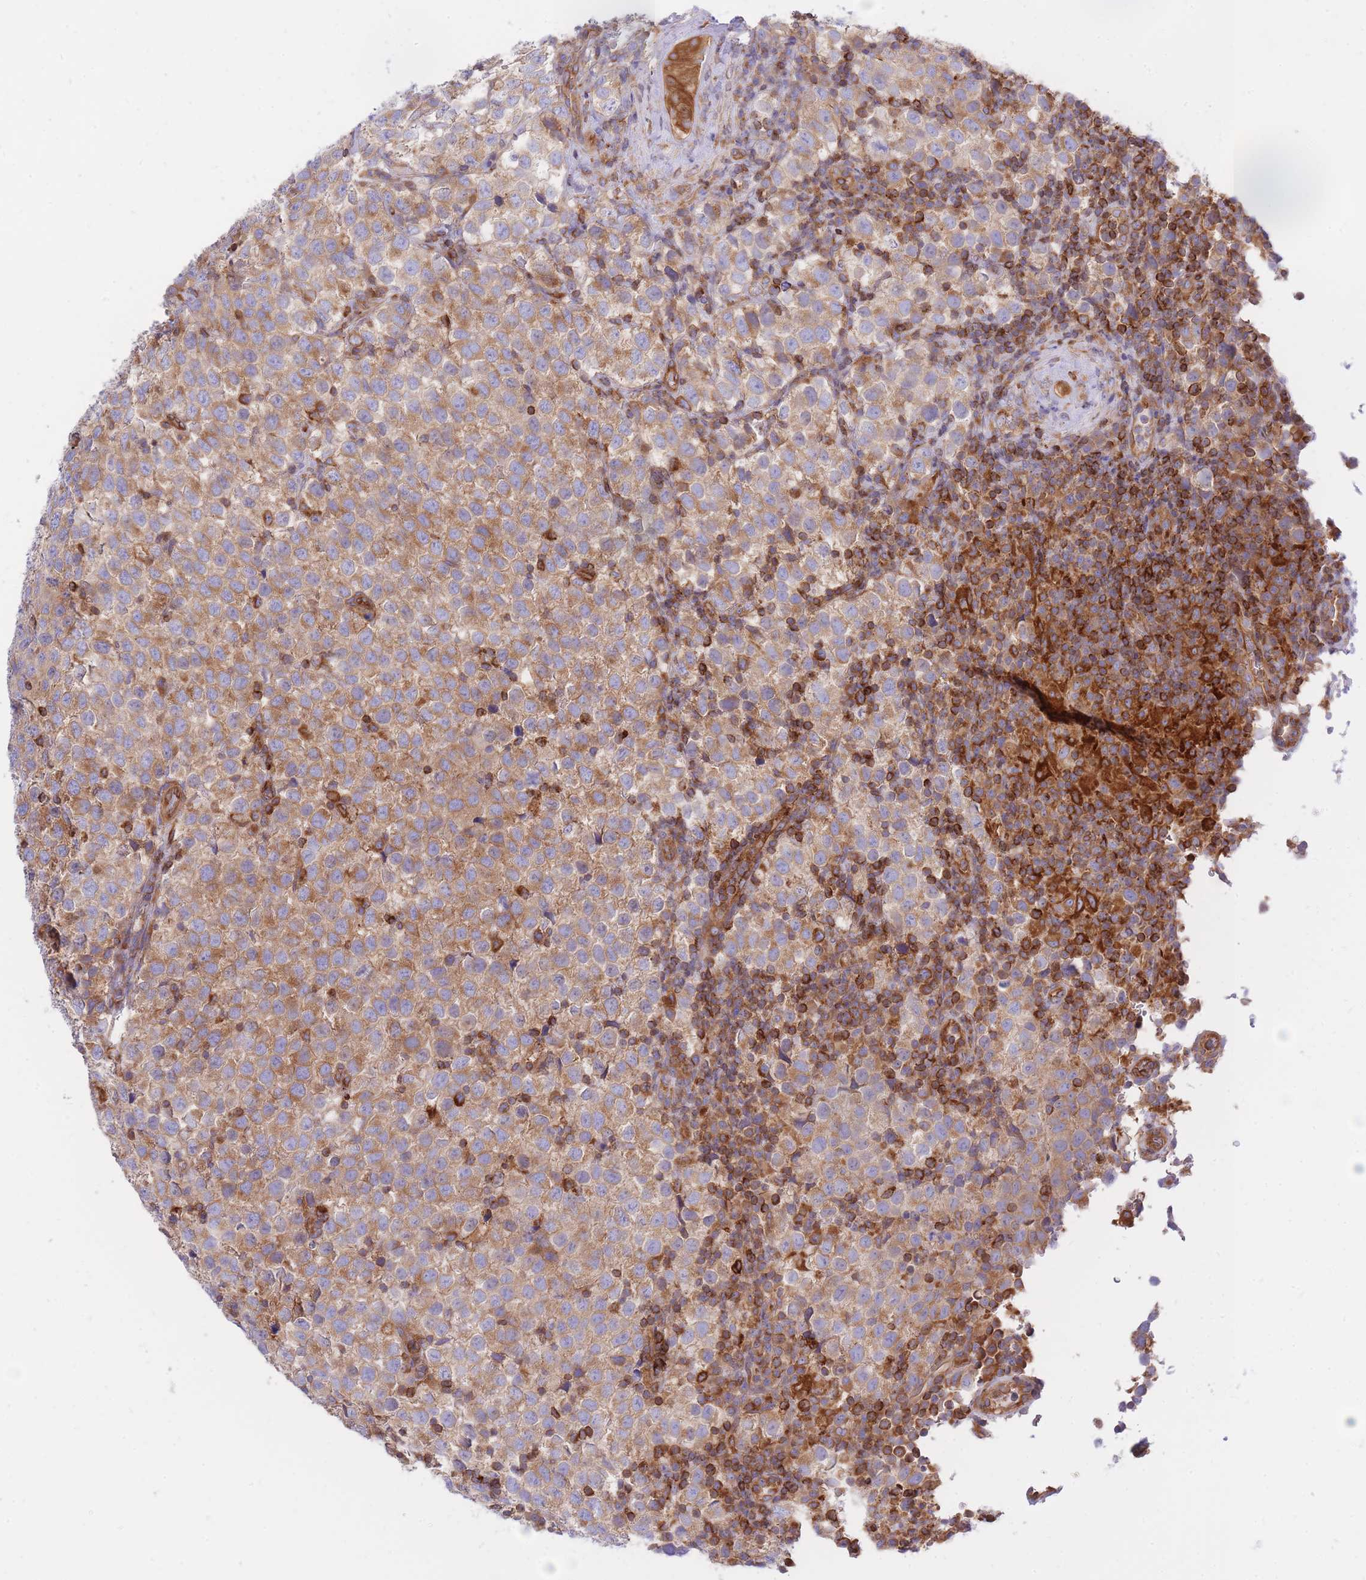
{"staining": {"intensity": "moderate", "quantity": ">75%", "location": "cytoplasmic/membranous"}, "tissue": "testis cancer", "cell_type": "Tumor cells", "image_type": "cancer", "snomed": [{"axis": "morphology", "description": "Seminoma, NOS"}, {"axis": "topography", "description": "Testis"}], "caption": "Immunohistochemical staining of testis cancer demonstrates medium levels of moderate cytoplasmic/membranous staining in about >75% of tumor cells.", "gene": "REM1", "patient": {"sex": "male", "age": 34}}